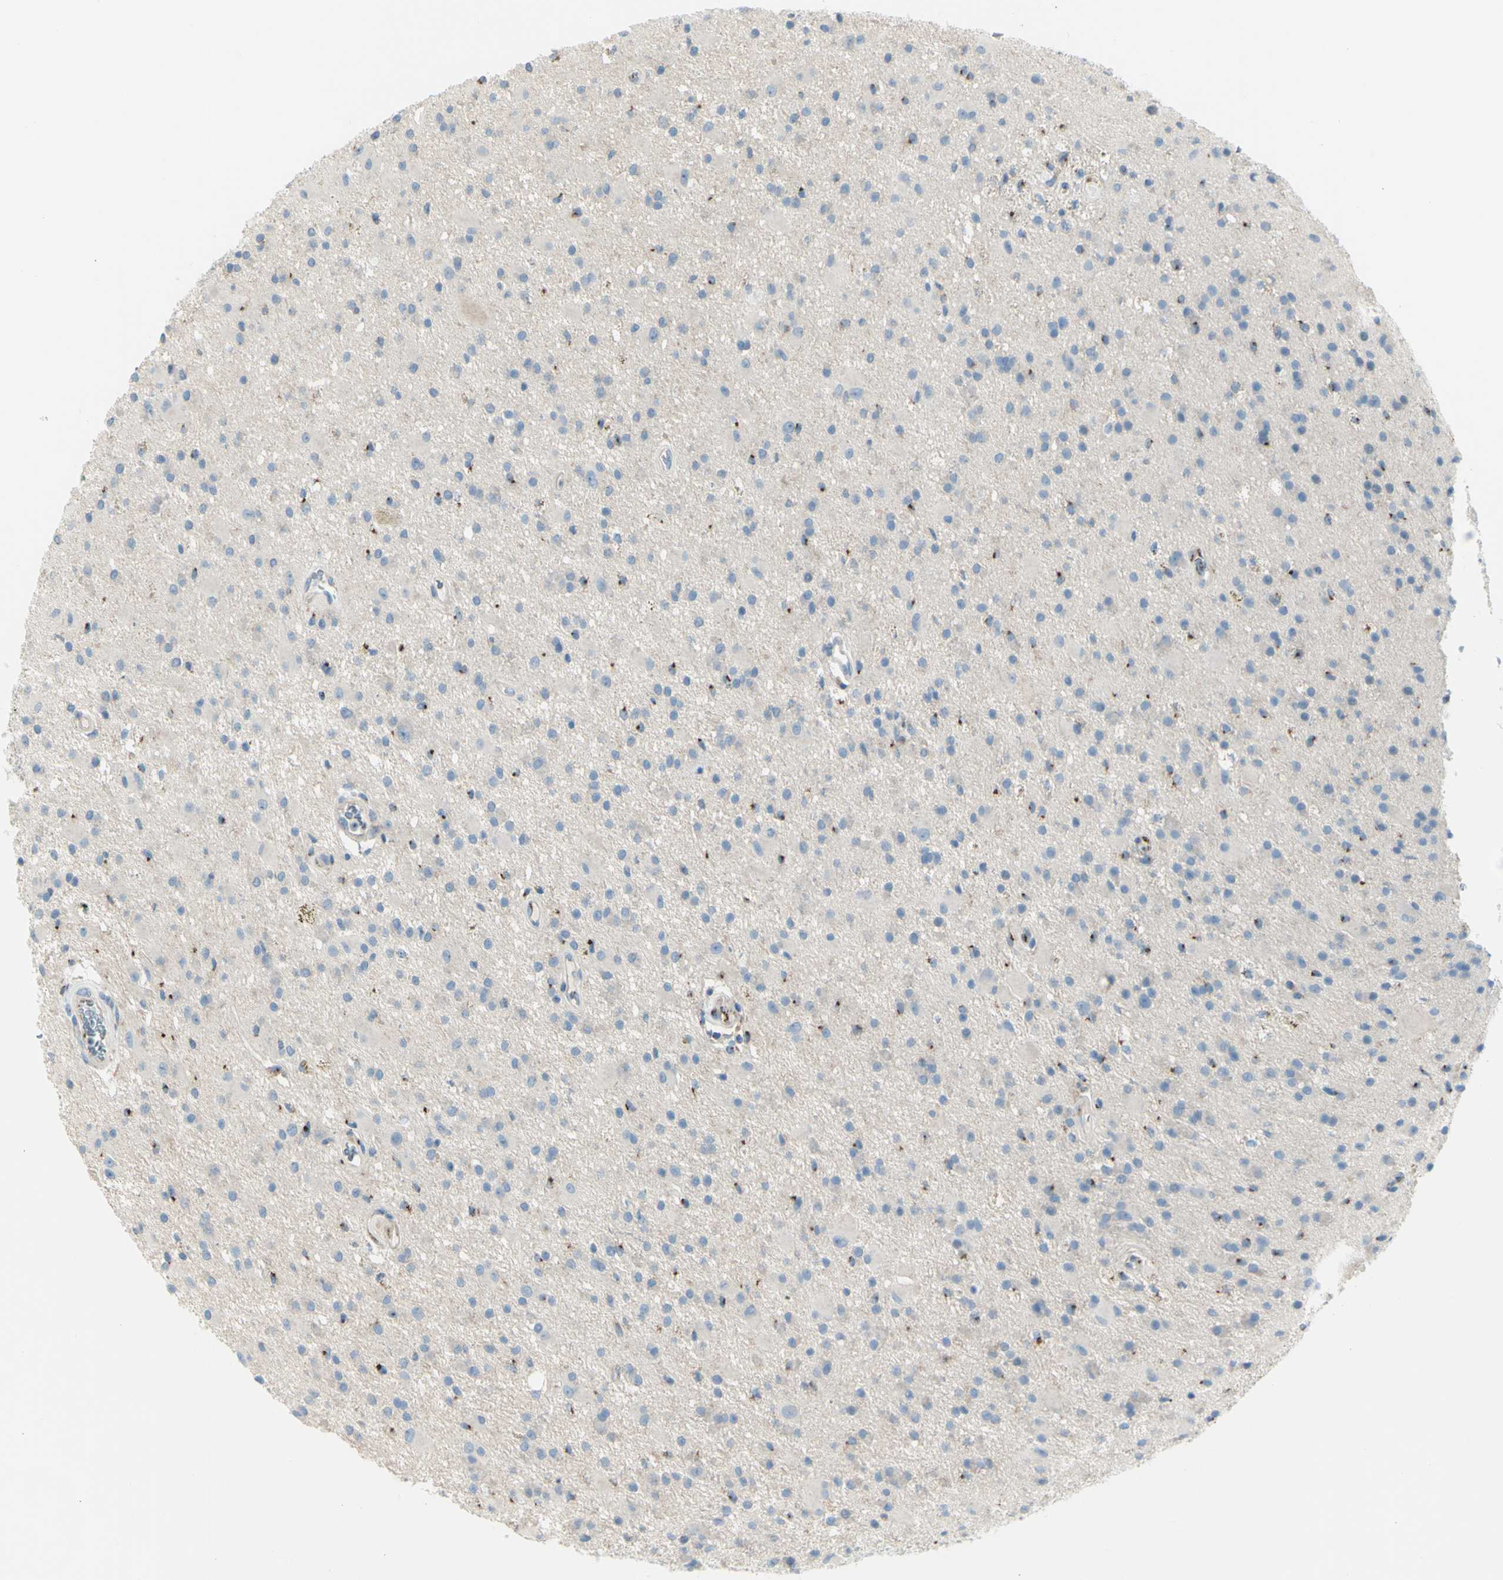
{"staining": {"intensity": "negative", "quantity": "none", "location": "none"}, "tissue": "glioma", "cell_type": "Tumor cells", "image_type": "cancer", "snomed": [{"axis": "morphology", "description": "Glioma, malignant, Low grade"}, {"axis": "topography", "description": "Brain"}], "caption": "Tumor cells are negative for protein expression in human malignant glioma (low-grade).", "gene": "B4GALT1", "patient": {"sex": "male", "age": 58}}